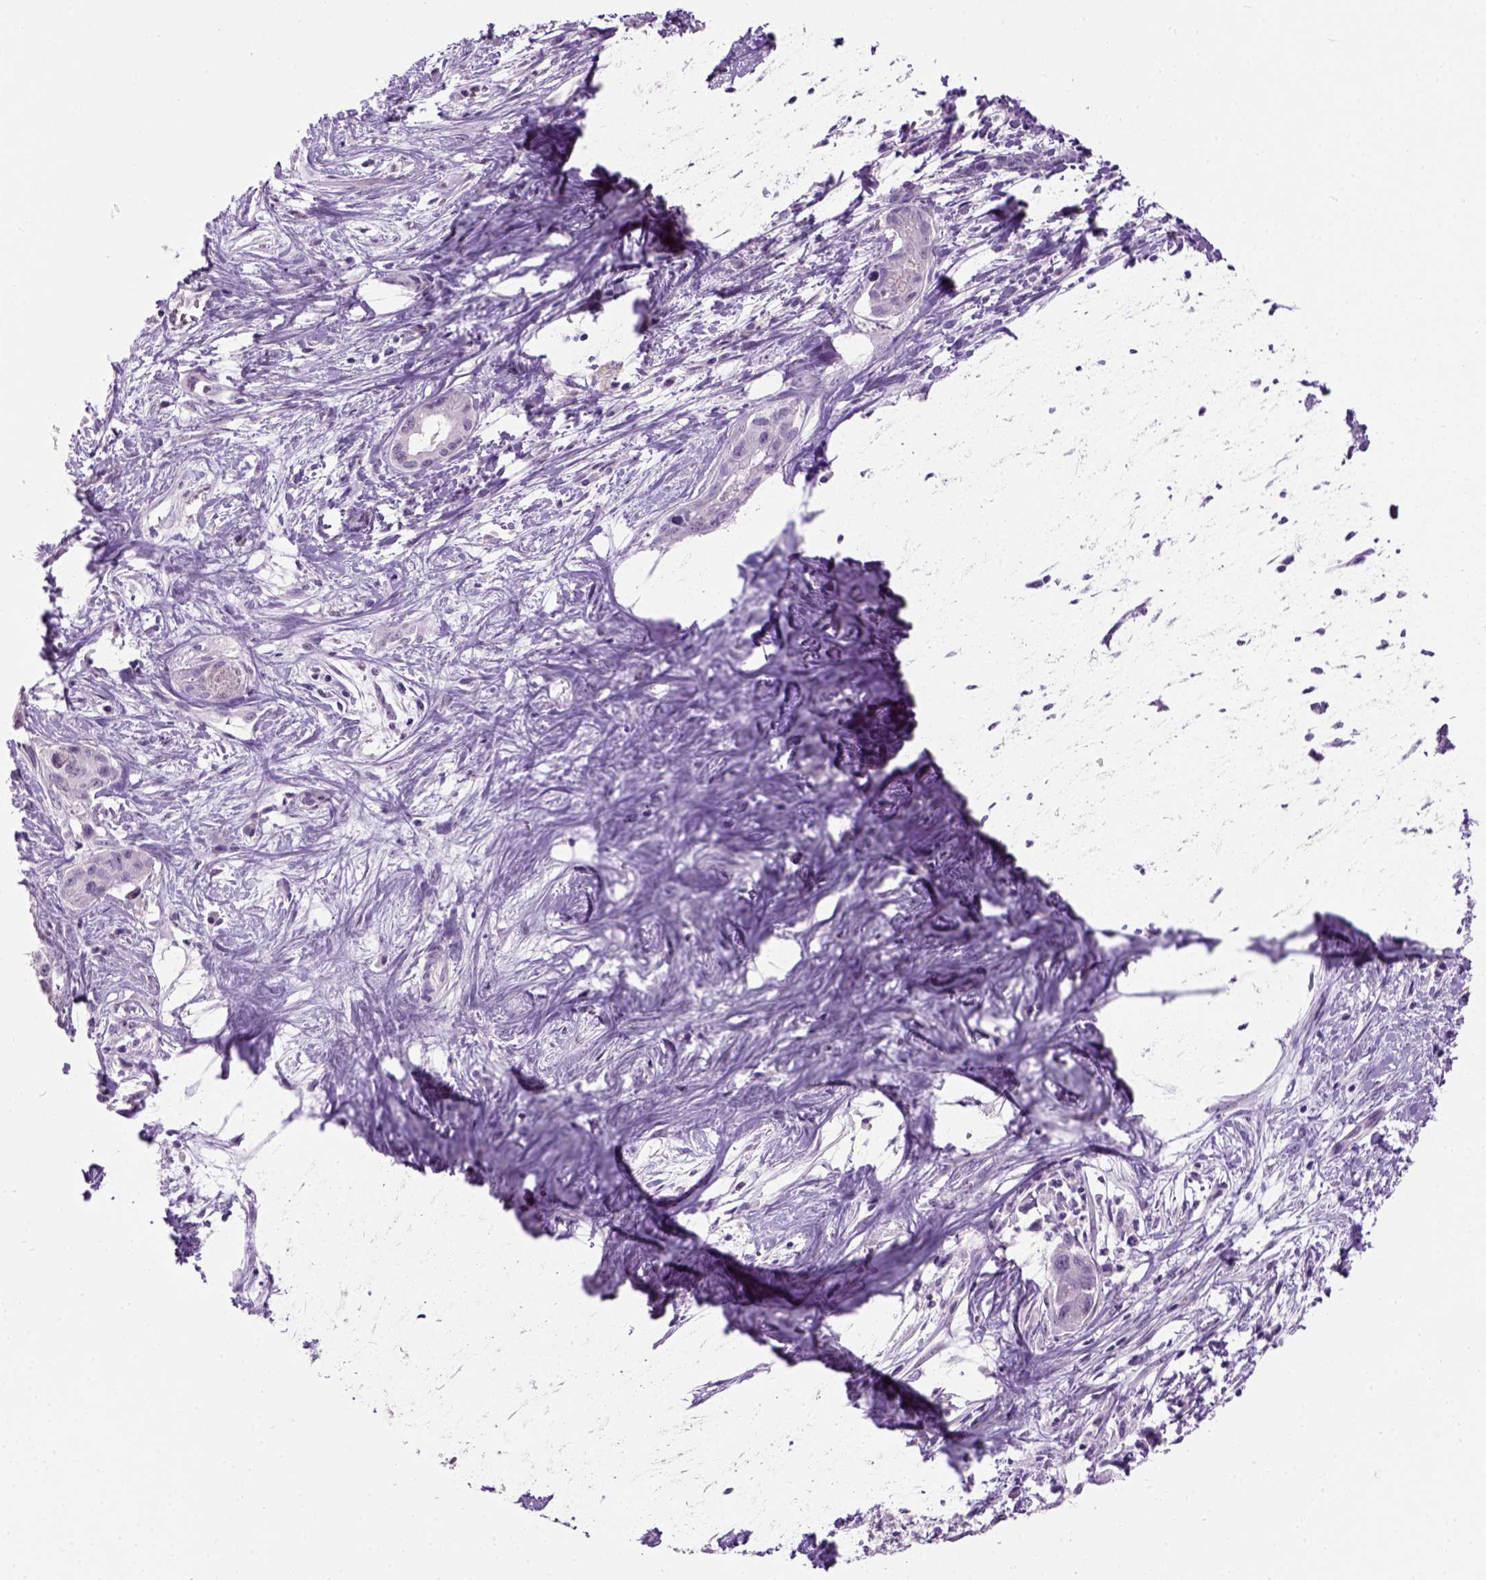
{"staining": {"intensity": "negative", "quantity": "none", "location": "none"}, "tissue": "liver cancer", "cell_type": "Tumor cells", "image_type": "cancer", "snomed": [{"axis": "morphology", "description": "Cholangiocarcinoma"}, {"axis": "topography", "description": "Liver"}], "caption": "Immunohistochemical staining of human cholangiocarcinoma (liver) shows no significant expression in tumor cells.", "gene": "GABRB2", "patient": {"sex": "female", "age": 65}}